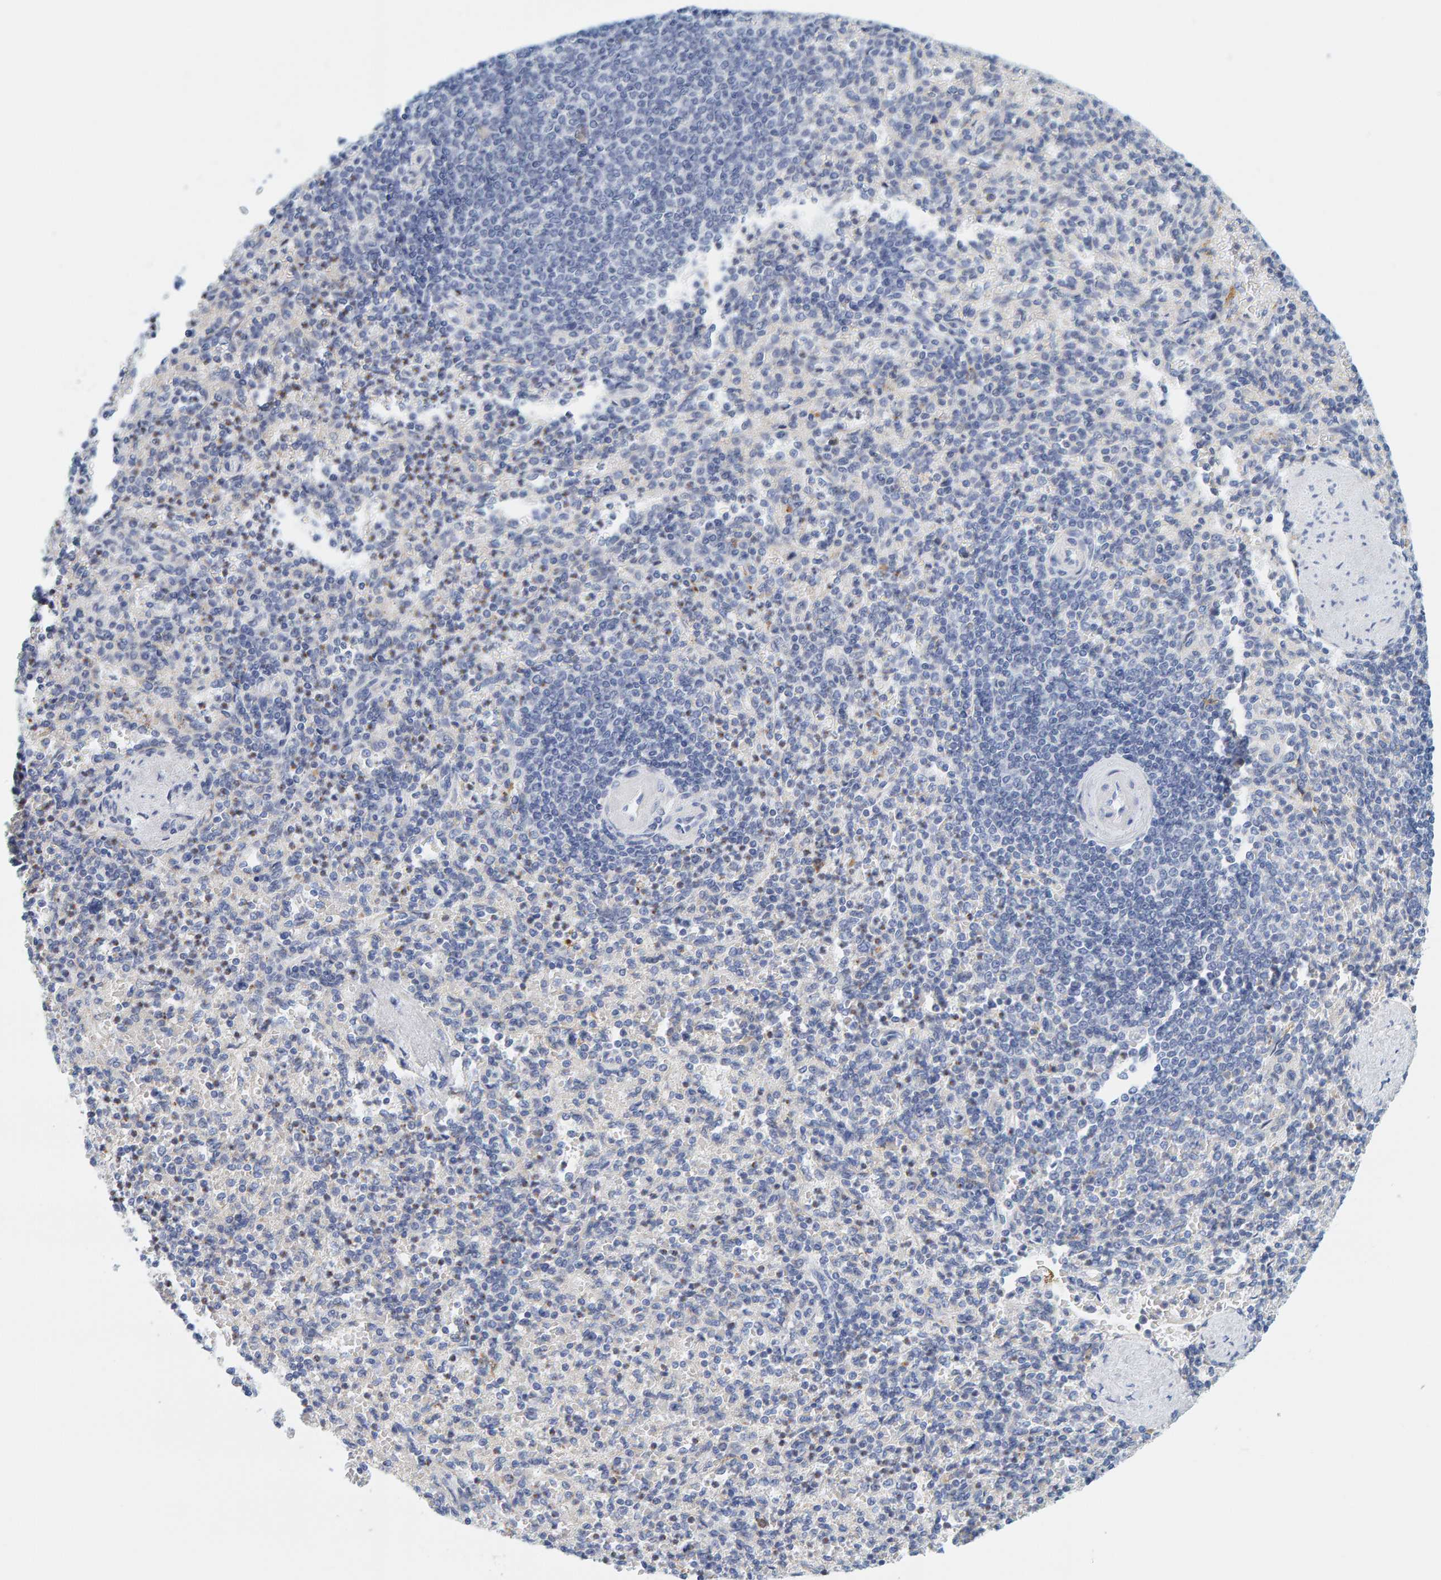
{"staining": {"intensity": "weak", "quantity": "<25%", "location": "cytoplasmic/membranous"}, "tissue": "spleen", "cell_type": "Cells in red pulp", "image_type": "normal", "snomed": [{"axis": "morphology", "description": "Normal tissue, NOS"}, {"axis": "topography", "description": "Spleen"}], "caption": "Protein analysis of unremarkable spleen displays no significant expression in cells in red pulp. (DAB immunohistochemistry (IHC), high magnification).", "gene": "MOG", "patient": {"sex": "female", "age": 74}}